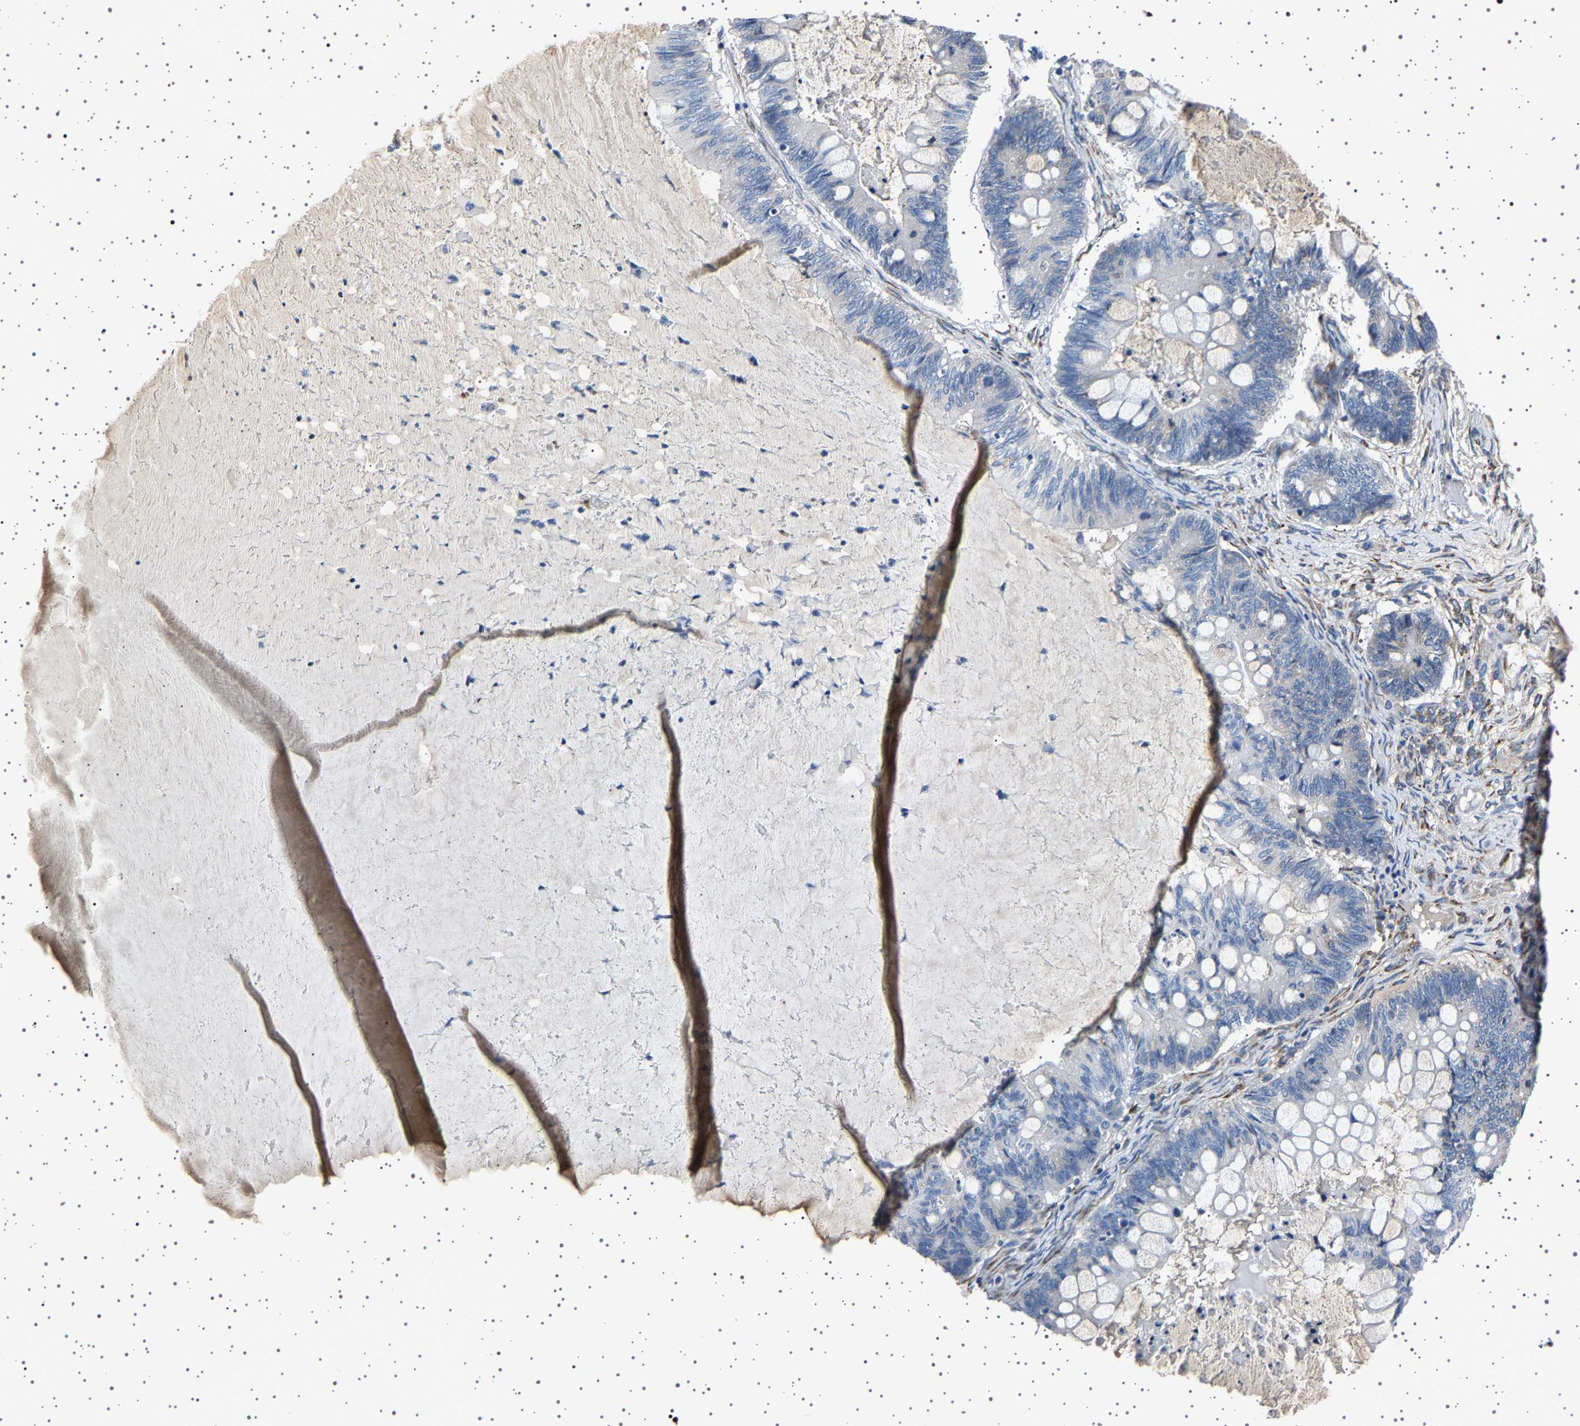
{"staining": {"intensity": "negative", "quantity": "none", "location": "none"}, "tissue": "ovarian cancer", "cell_type": "Tumor cells", "image_type": "cancer", "snomed": [{"axis": "morphology", "description": "Cystadenocarcinoma, mucinous, NOS"}, {"axis": "topography", "description": "Ovary"}], "caption": "A micrograph of human ovarian cancer is negative for staining in tumor cells. (DAB IHC visualized using brightfield microscopy, high magnification).", "gene": "FTCD", "patient": {"sex": "female", "age": 61}}